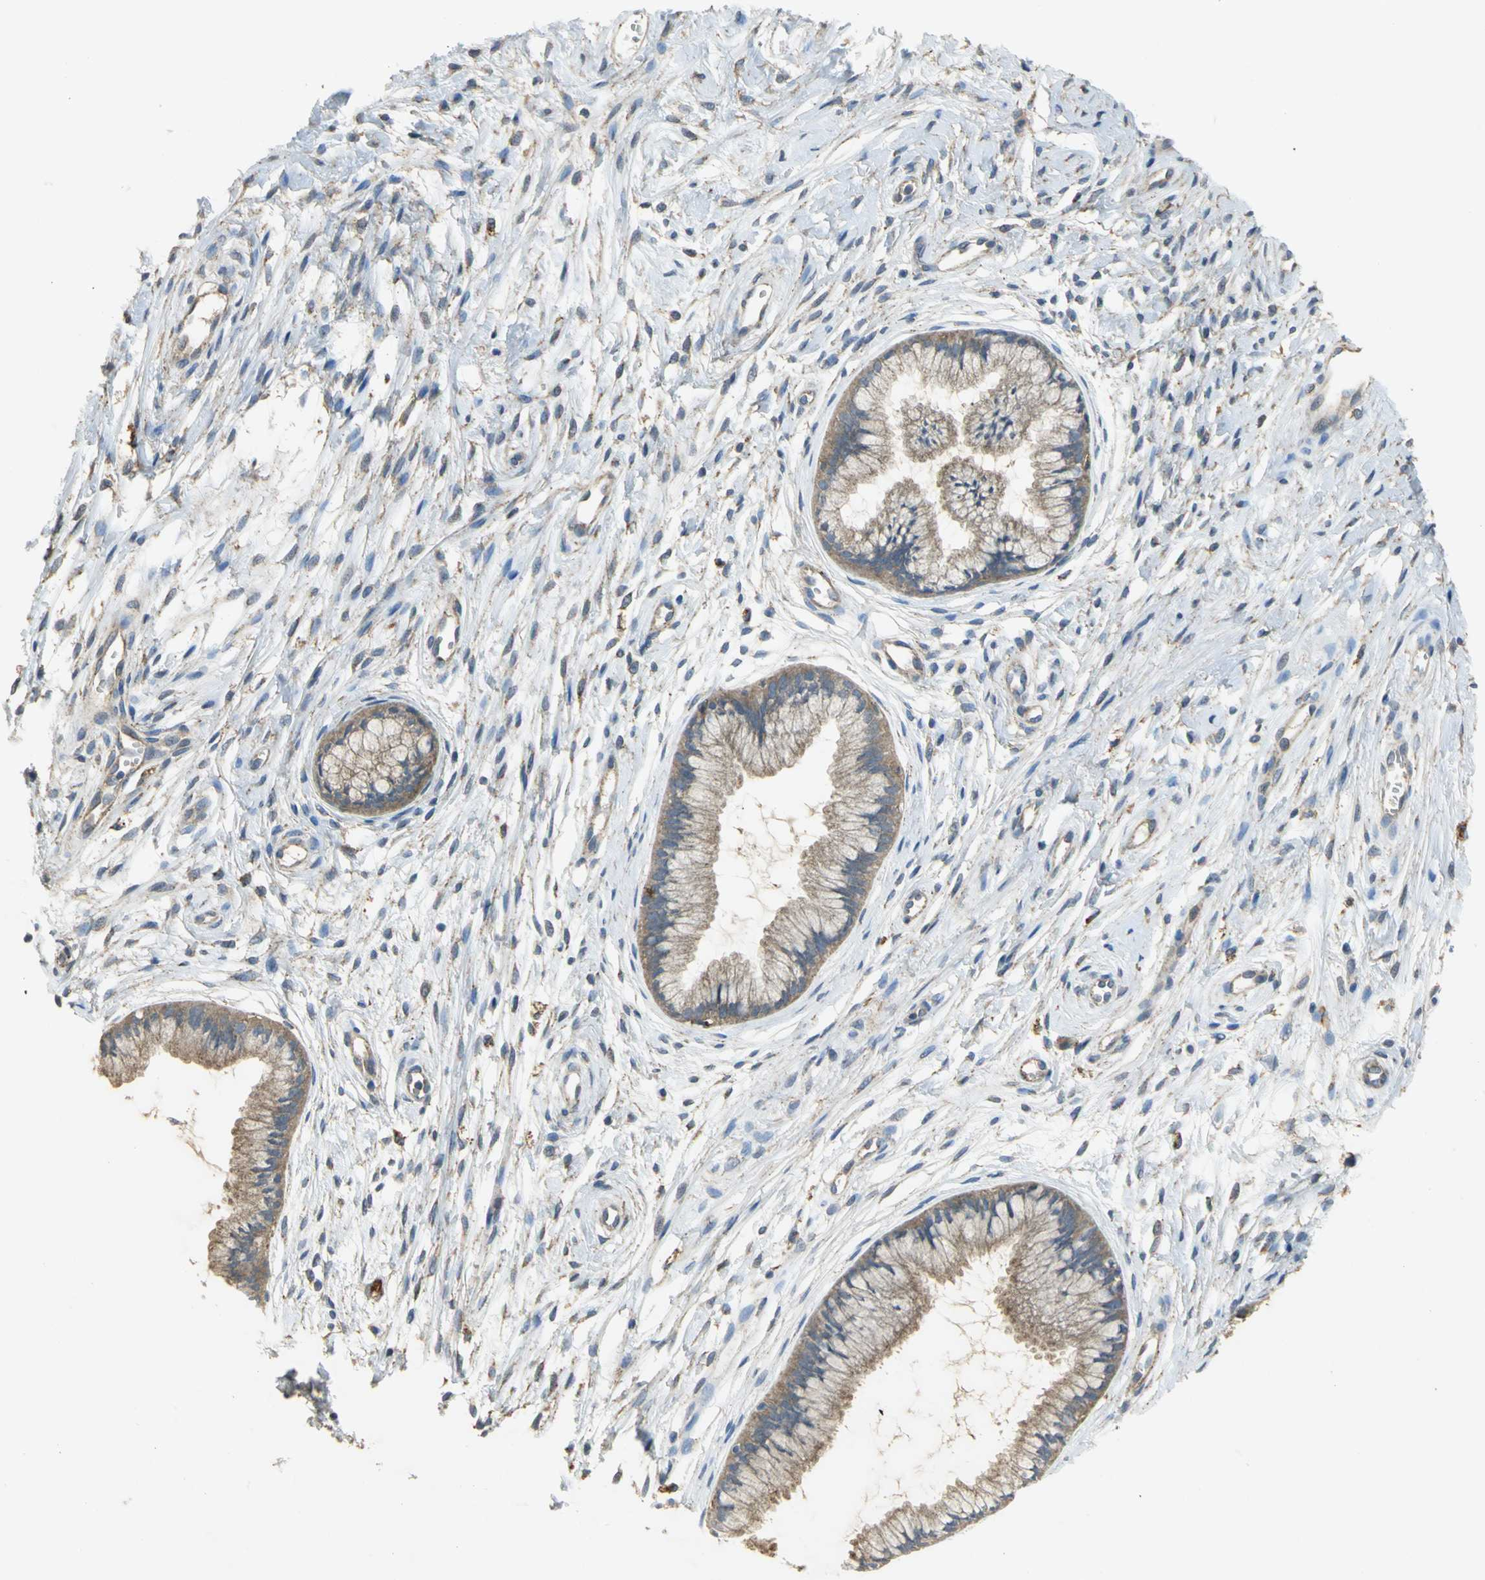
{"staining": {"intensity": "weak", "quantity": "25%-75%", "location": "cytoplasmic/membranous"}, "tissue": "cervix", "cell_type": "Glandular cells", "image_type": "normal", "snomed": [{"axis": "morphology", "description": "Normal tissue, NOS"}, {"axis": "topography", "description": "Cervix"}], "caption": "The micrograph reveals a brown stain indicating the presence of a protein in the cytoplasmic/membranous of glandular cells in cervix. Using DAB (3,3'-diaminobenzidine) (brown) and hematoxylin (blue) stains, captured at high magnification using brightfield microscopy.", "gene": "DIAPH2", "patient": {"sex": "female", "age": 39}}